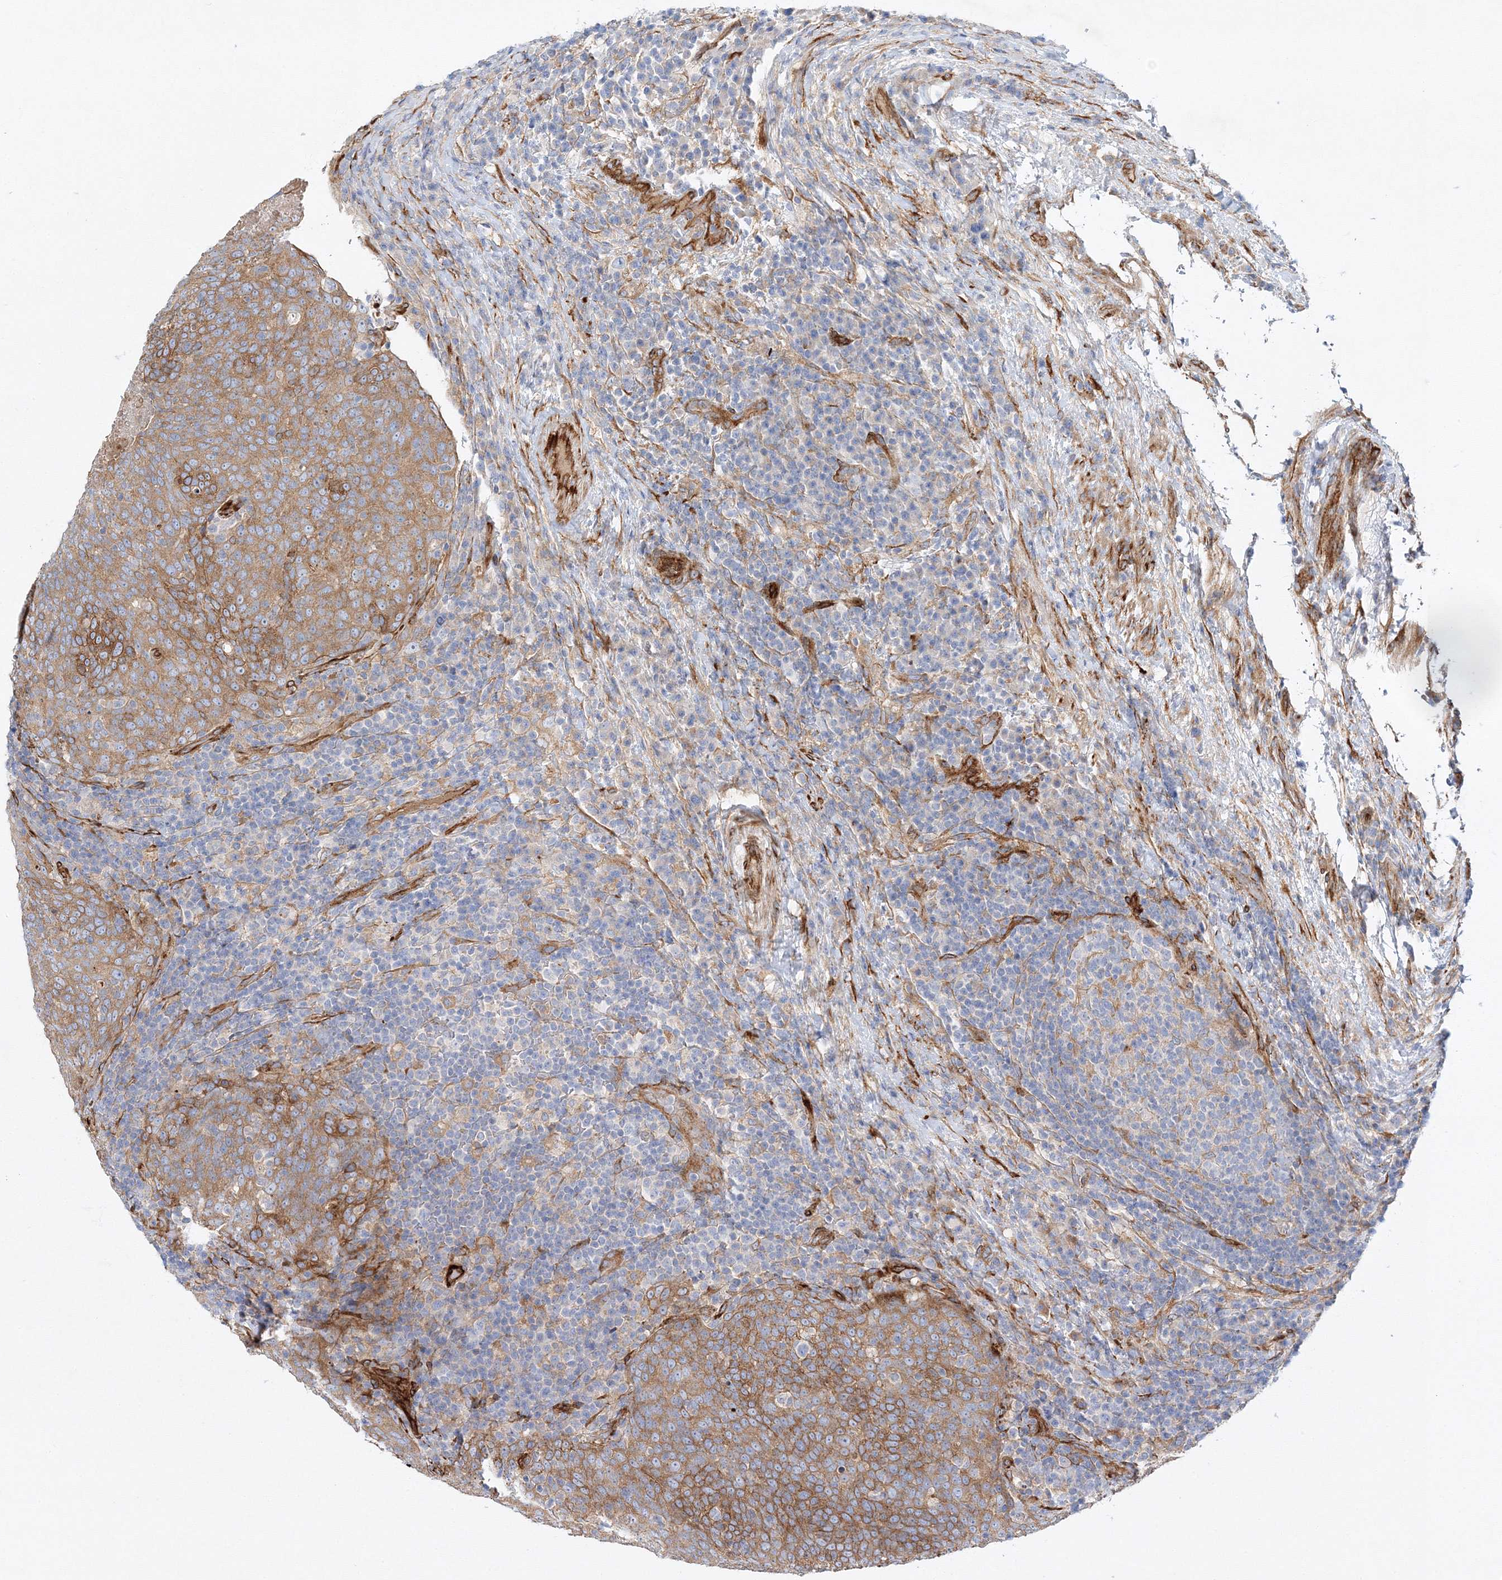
{"staining": {"intensity": "moderate", "quantity": ">75%", "location": "cytoplasmic/membranous"}, "tissue": "head and neck cancer", "cell_type": "Tumor cells", "image_type": "cancer", "snomed": [{"axis": "morphology", "description": "Squamous cell carcinoma, NOS"}, {"axis": "morphology", "description": "Squamous cell carcinoma, metastatic, NOS"}, {"axis": "topography", "description": "Lymph node"}, {"axis": "topography", "description": "Head-Neck"}], "caption": "Immunohistochemistry photomicrograph of neoplastic tissue: head and neck cancer (metastatic squamous cell carcinoma) stained using IHC reveals medium levels of moderate protein expression localized specifically in the cytoplasmic/membranous of tumor cells, appearing as a cytoplasmic/membranous brown color.", "gene": "ZFYVE16", "patient": {"sex": "male", "age": 62}}